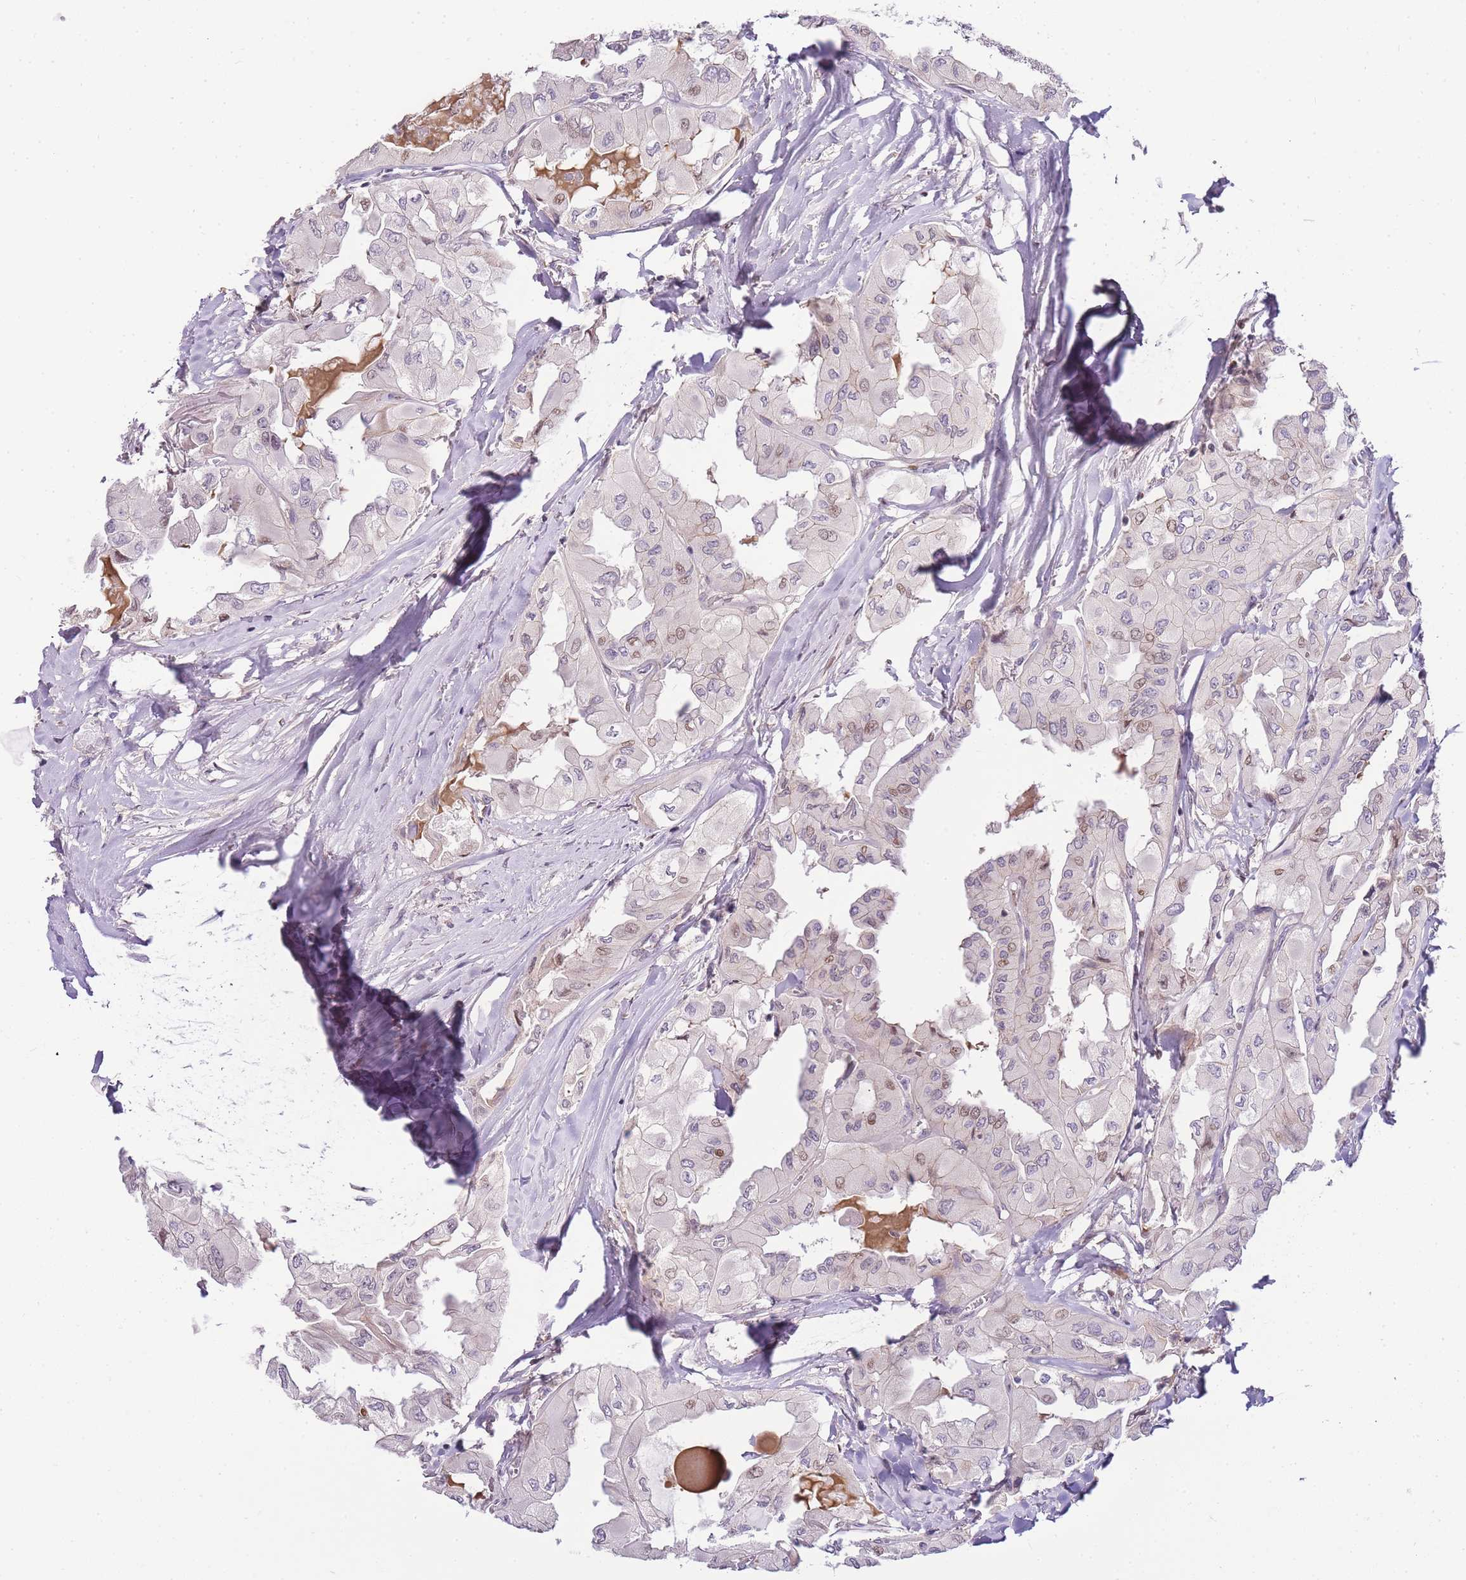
{"staining": {"intensity": "moderate", "quantity": "<25%", "location": "cytoplasmic/membranous,nuclear"}, "tissue": "thyroid cancer", "cell_type": "Tumor cells", "image_type": "cancer", "snomed": [{"axis": "morphology", "description": "Normal tissue, NOS"}, {"axis": "morphology", "description": "Papillary adenocarcinoma, NOS"}, {"axis": "topography", "description": "Thyroid gland"}], "caption": "Thyroid papillary adenocarcinoma was stained to show a protein in brown. There is low levels of moderate cytoplasmic/membranous and nuclear positivity in about <25% of tumor cells.", "gene": "CLBA1", "patient": {"sex": "female", "age": 59}}